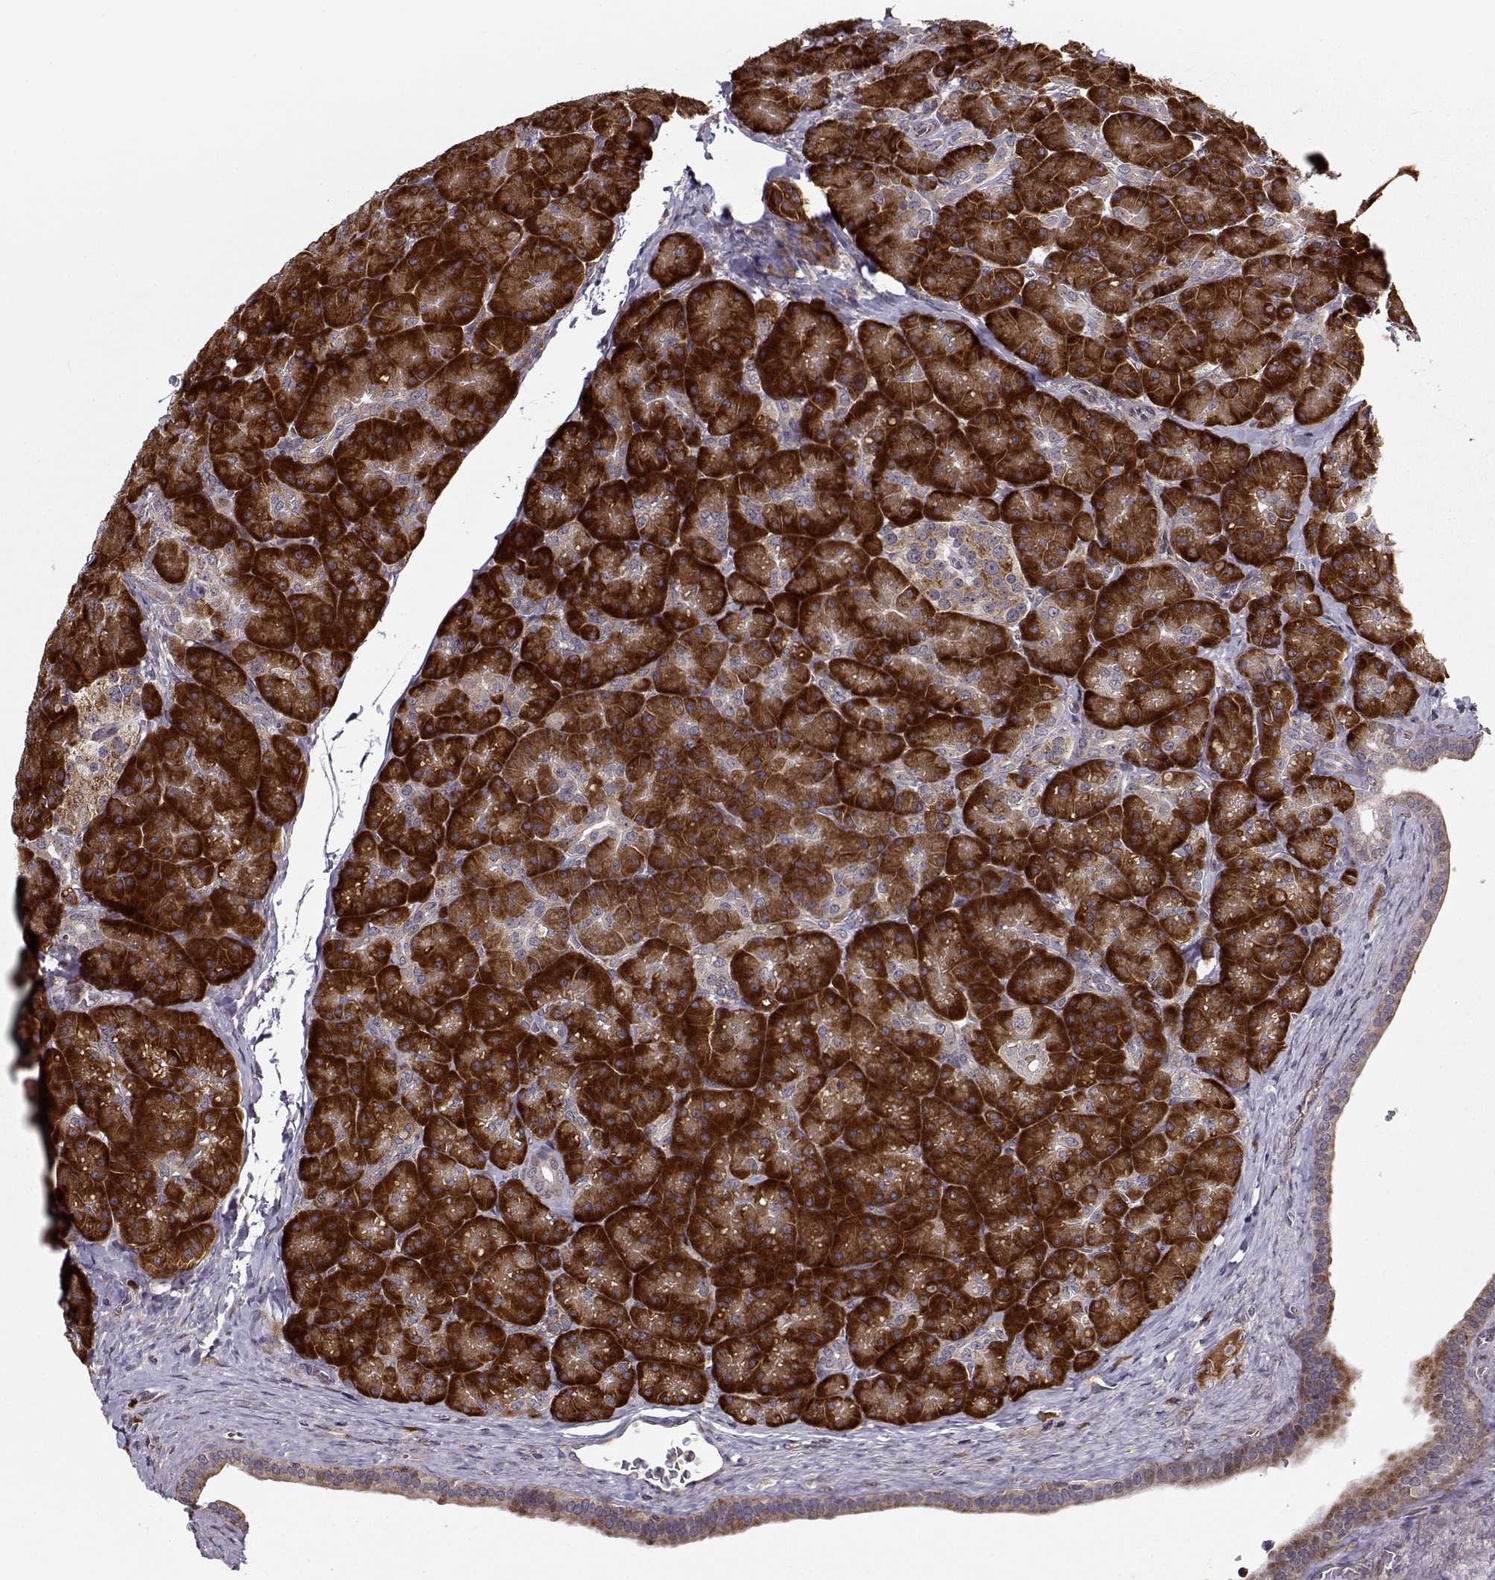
{"staining": {"intensity": "strong", "quantity": ">75%", "location": "cytoplasmic/membranous"}, "tissue": "pancreas", "cell_type": "Exocrine glandular cells", "image_type": "normal", "snomed": [{"axis": "morphology", "description": "Normal tissue, NOS"}, {"axis": "topography", "description": "Pancreas"}], "caption": "This photomicrograph exhibits immunohistochemistry staining of benign human pancreas, with high strong cytoplasmic/membranous expression in about >75% of exocrine glandular cells.", "gene": "RPL31", "patient": {"sex": "male", "age": 57}}